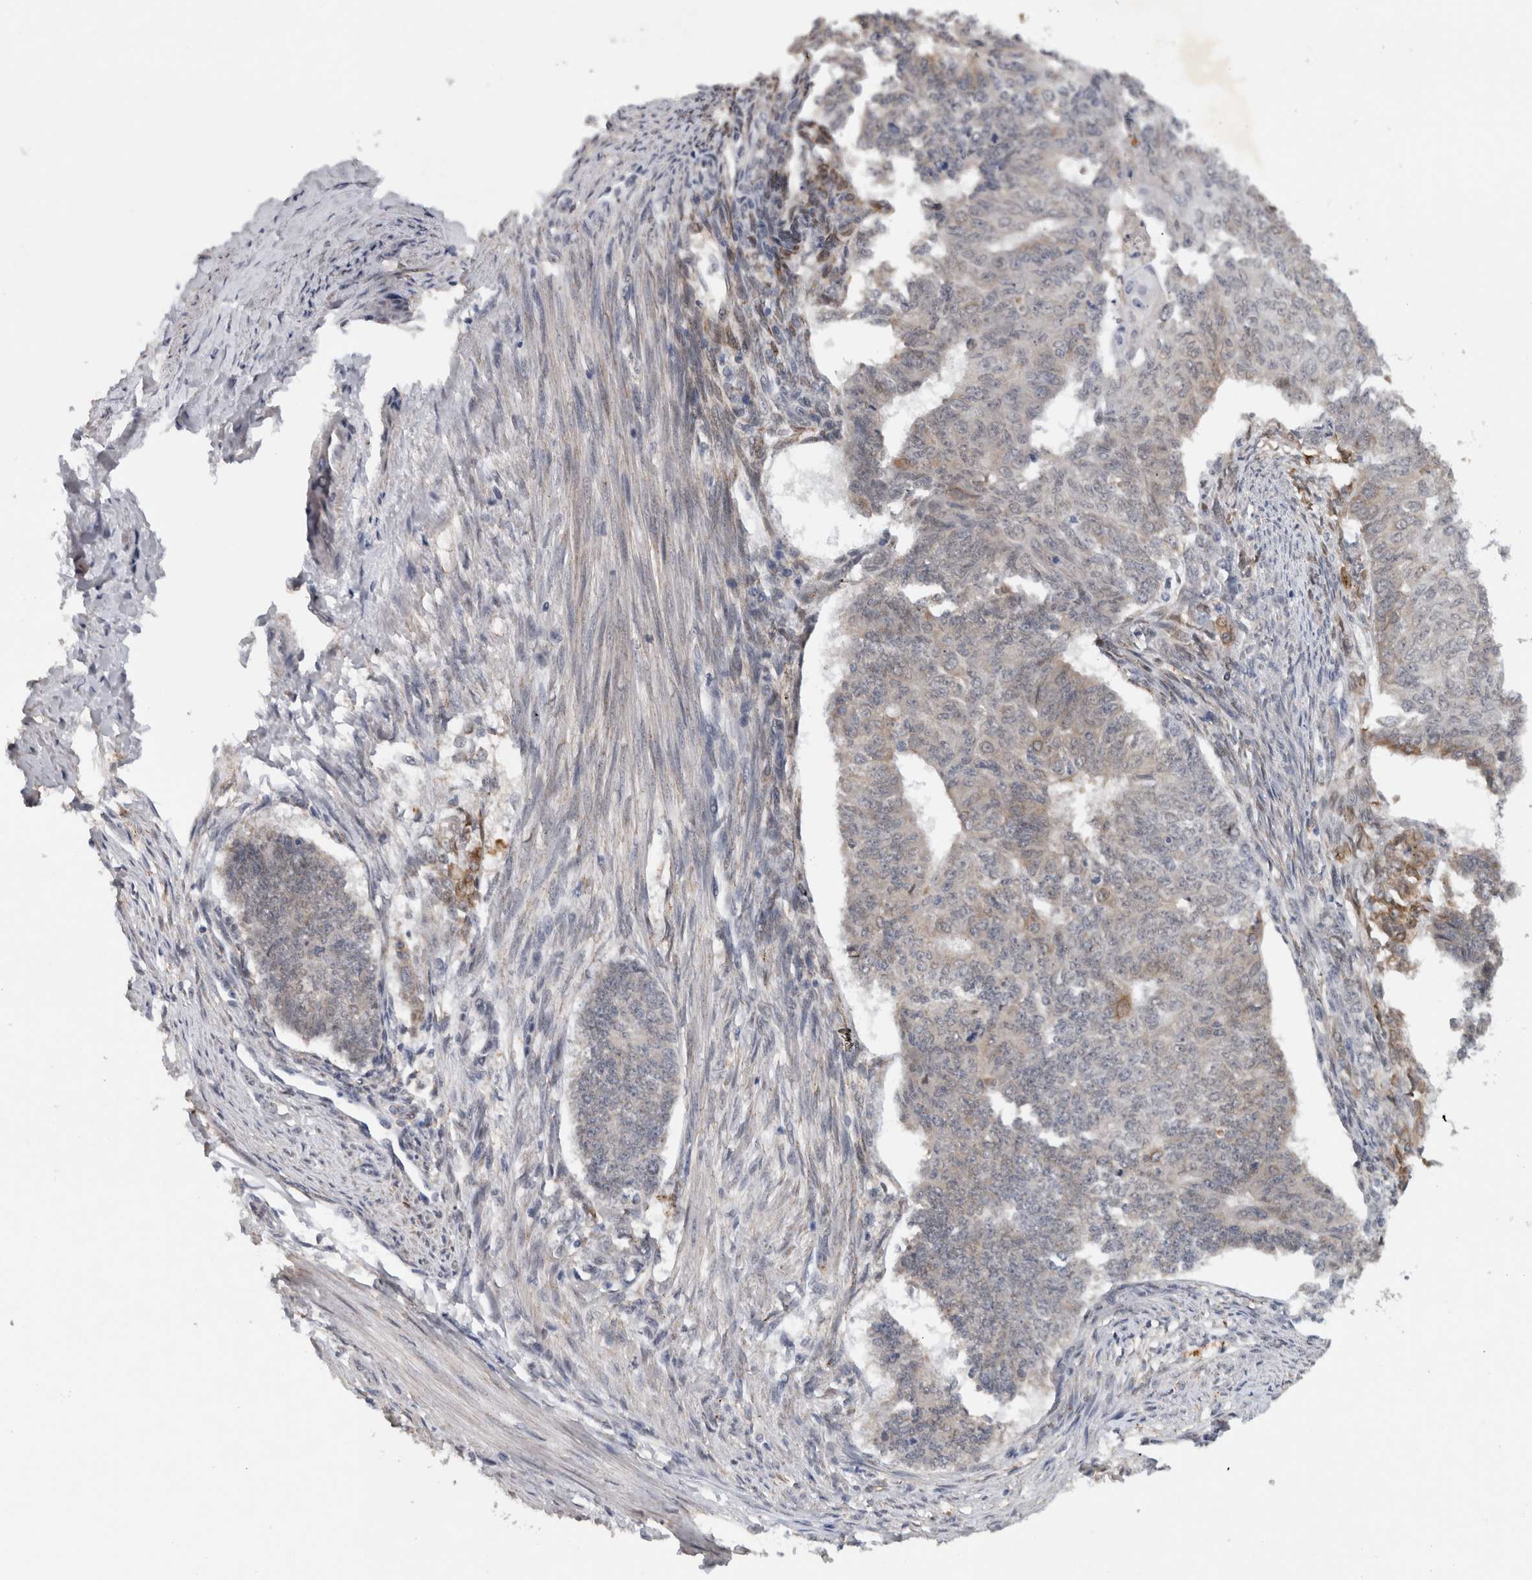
{"staining": {"intensity": "negative", "quantity": "none", "location": "none"}, "tissue": "endometrial cancer", "cell_type": "Tumor cells", "image_type": "cancer", "snomed": [{"axis": "morphology", "description": "Adenocarcinoma, NOS"}, {"axis": "topography", "description": "Endometrium"}], "caption": "Immunohistochemical staining of human endometrial cancer demonstrates no significant expression in tumor cells.", "gene": "PRXL2A", "patient": {"sex": "female", "age": 32}}